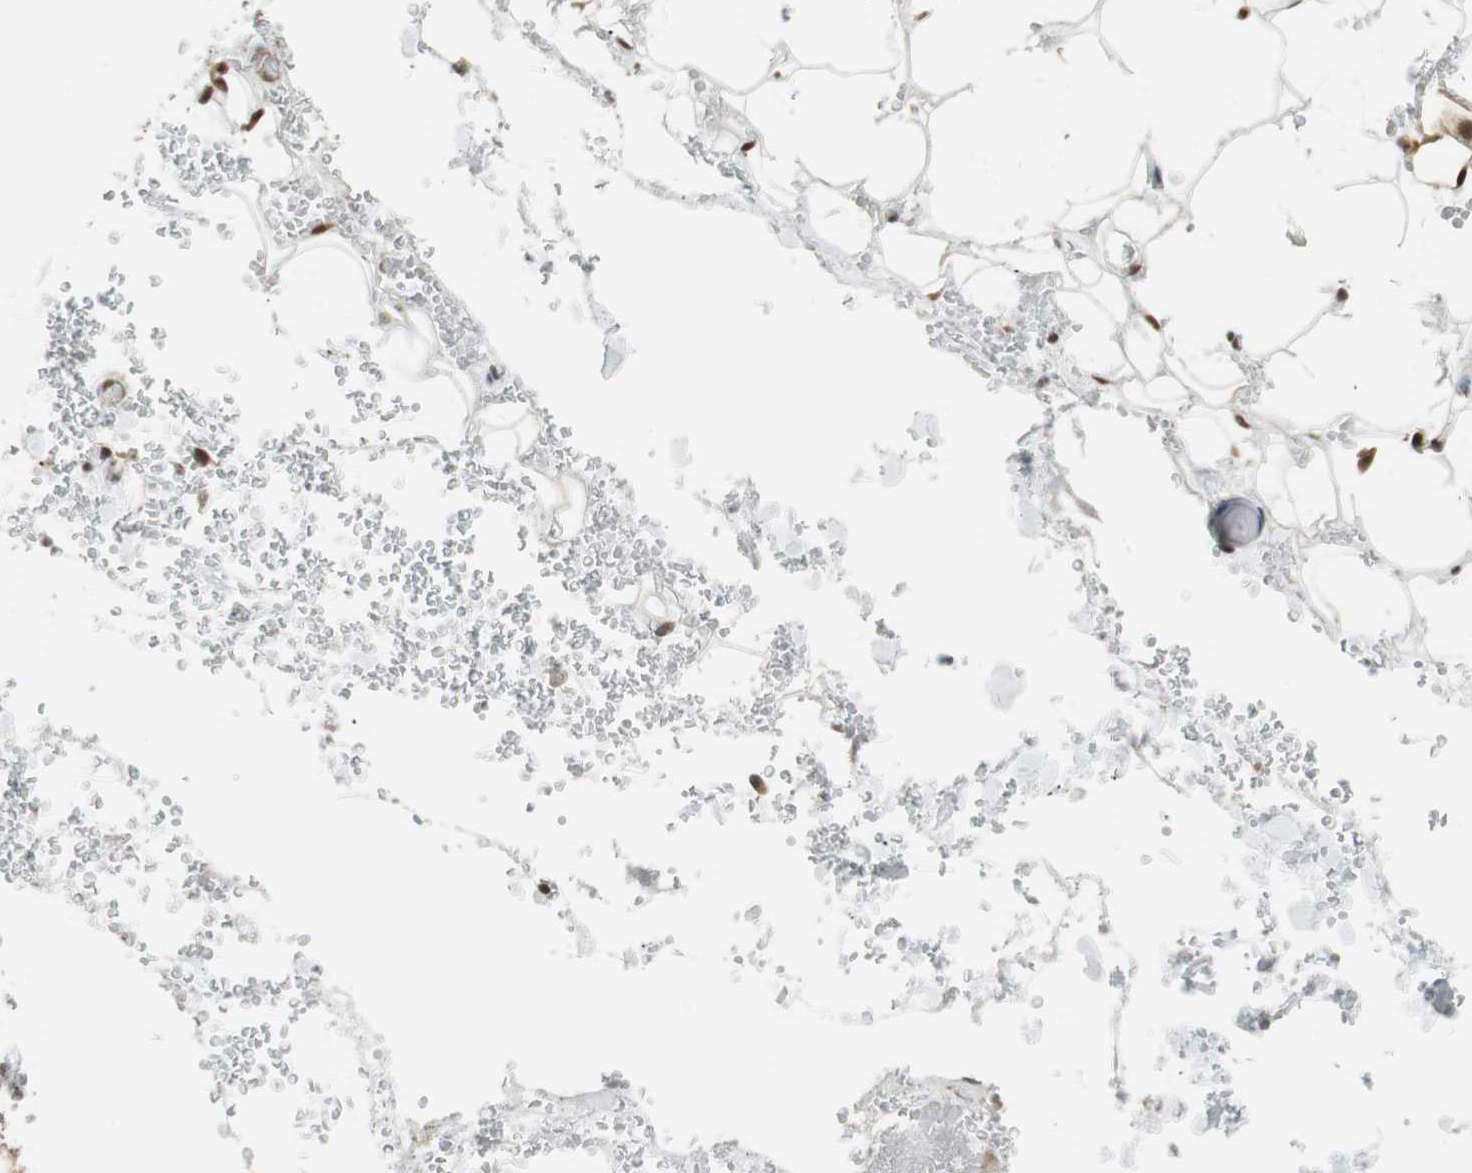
{"staining": {"intensity": "moderate", "quantity": "25%-75%", "location": "nuclear"}, "tissue": "adipose tissue", "cell_type": "Adipocytes", "image_type": "normal", "snomed": [{"axis": "morphology", "description": "Normal tissue, NOS"}, {"axis": "morphology", "description": "Inflammation, NOS"}, {"axis": "topography", "description": "Breast"}], "caption": "This is an image of immunohistochemistry staining of benign adipose tissue, which shows moderate positivity in the nuclear of adipocytes.", "gene": "DRAP1", "patient": {"sex": "female", "age": 65}}